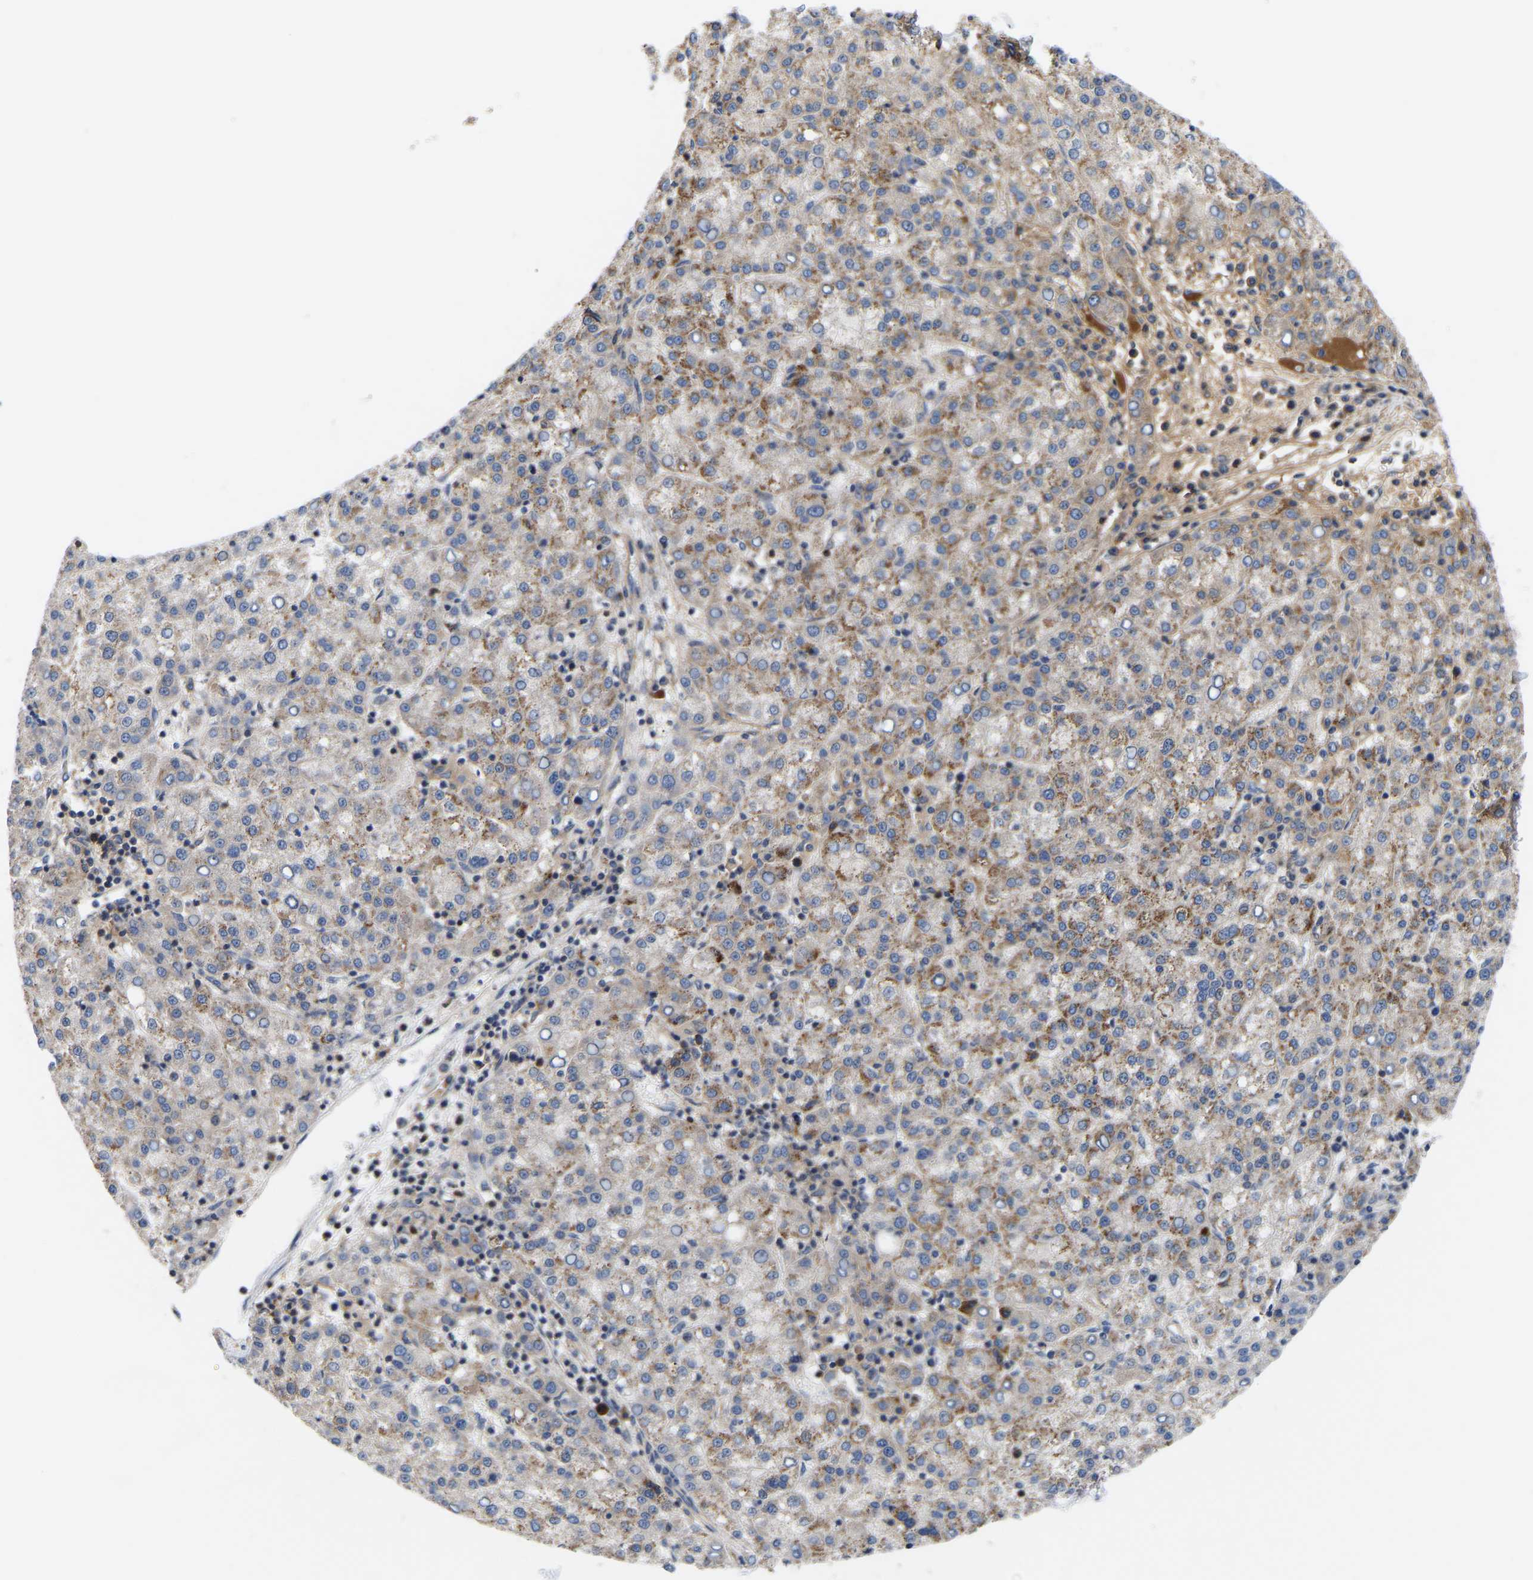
{"staining": {"intensity": "moderate", "quantity": "25%-75%", "location": "cytoplasmic/membranous"}, "tissue": "liver cancer", "cell_type": "Tumor cells", "image_type": "cancer", "snomed": [{"axis": "morphology", "description": "Carcinoma, Hepatocellular, NOS"}, {"axis": "topography", "description": "Liver"}], "caption": "Liver cancer (hepatocellular carcinoma) stained with DAB IHC shows medium levels of moderate cytoplasmic/membranous positivity in approximately 25%-75% of tumor cells. (brown staining indicates protein expression, while blue staining denotes nuclei).", "gene": "AIMP2", "patient": {"sex": "female", "age": 58}}